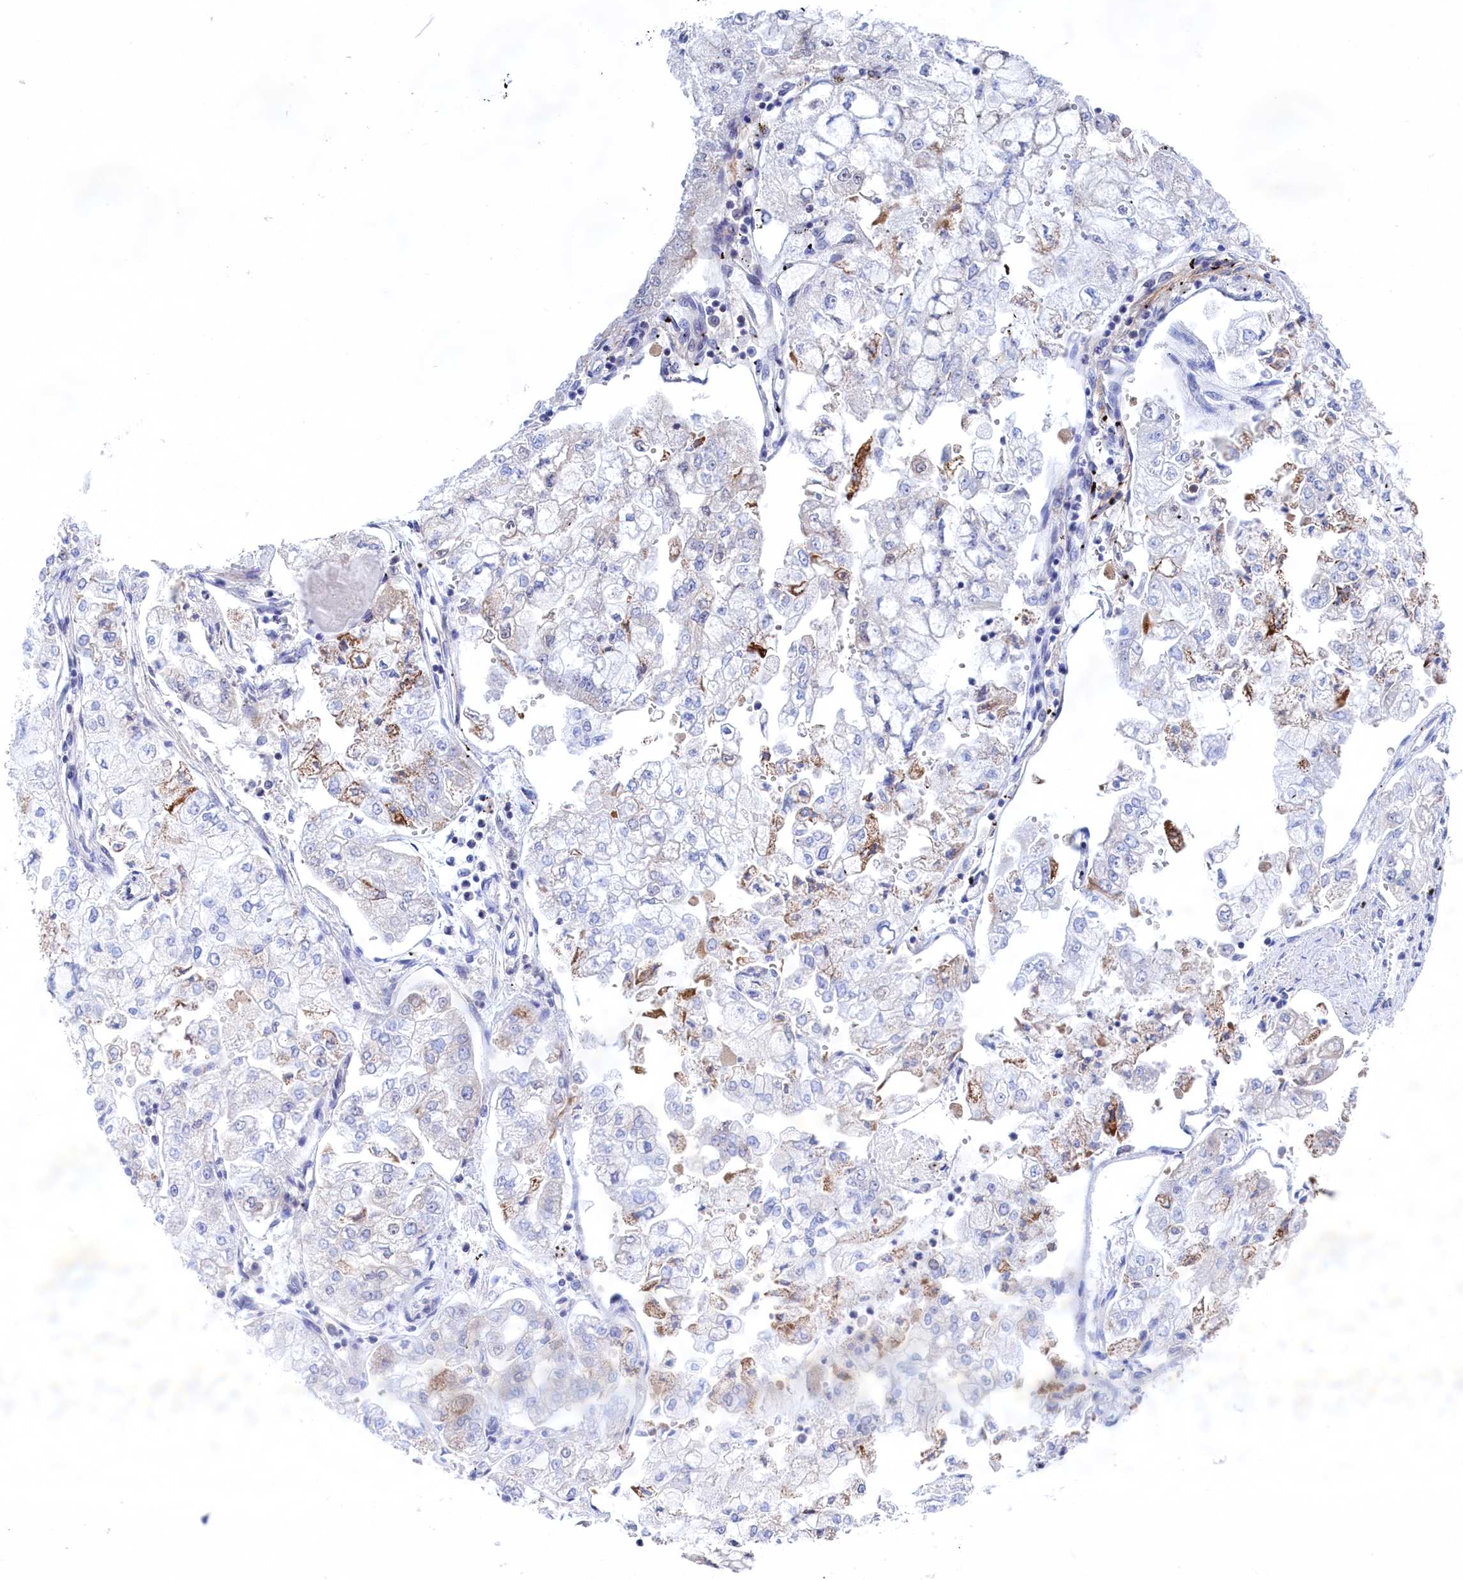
{"staining": {"intensity": "negative", "quantity": "none", "location": "none"}, "tissue": "stomach cancer", "cell_type": "Tumor cells", "image_type": "cancer", "snomed": [{"axis": "morphology", "description": "Adenocarcinoma, NOS"}, {"axis": "topography", "description": "Stomach"}], "caption": "Protein analysis of stomach cancer reveals no significant positivity in tumor cells.", "gene": "PGP", "patient": {"sex": "male", "age": 76}}